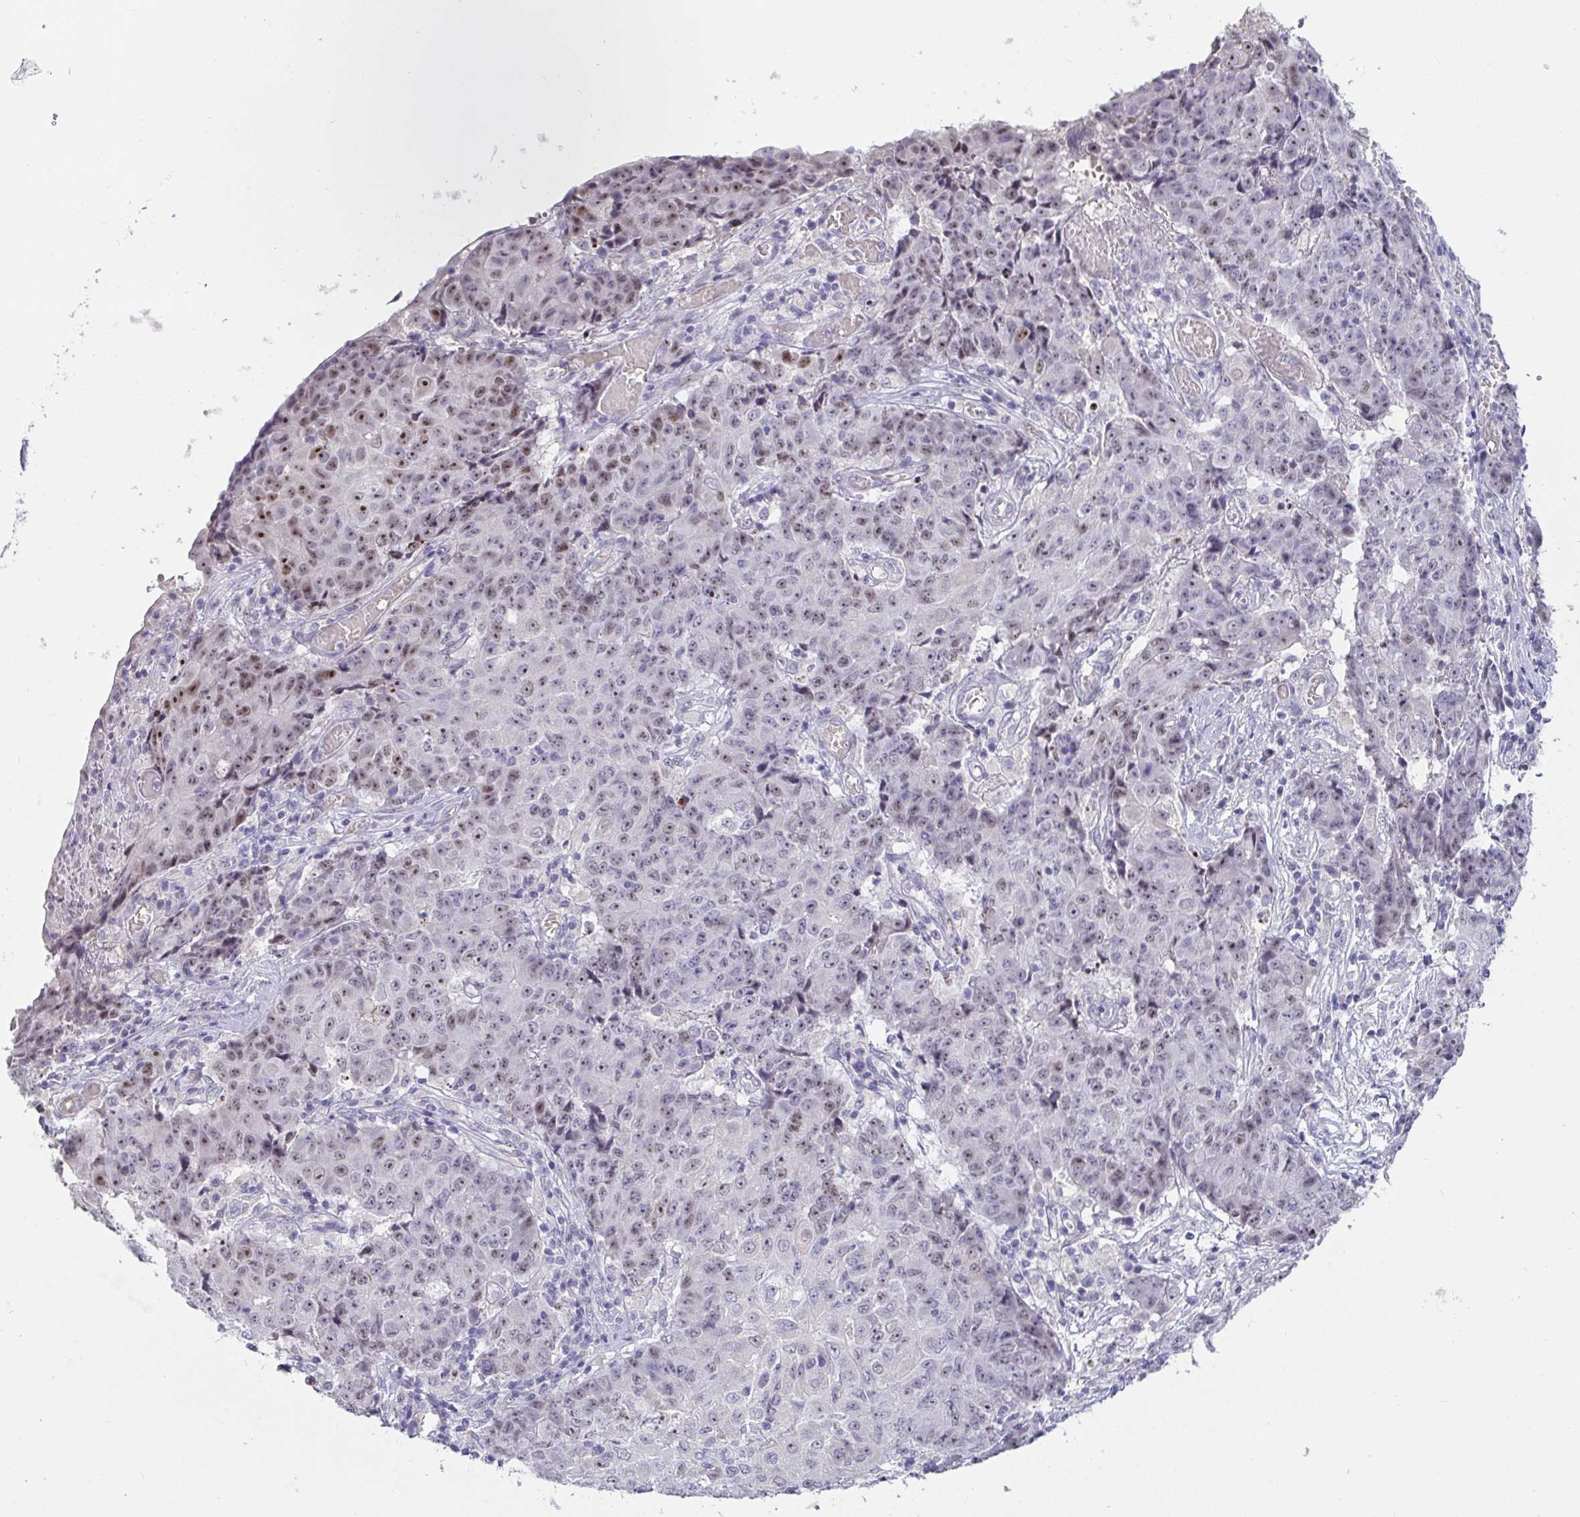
{"staining": {"intensity": "weak", "quantity": "25%-75%", "location": "nuclear"}, "tissue": "ovarian cancer", "cell_type": "Tumor cells", "image_type": "cancer", "snomed": [{"axis": "morphology", "description": "Carcinoma, endometroid"}, {"axis": "topography", "description": "Ovary"}], "caption": "The immunohistochemical stain labels weak nuclear positivity in tumor cells of ovarian cancer tissue.", "gene": "MYC", "patient": {"sex": "female", "age": 42}}